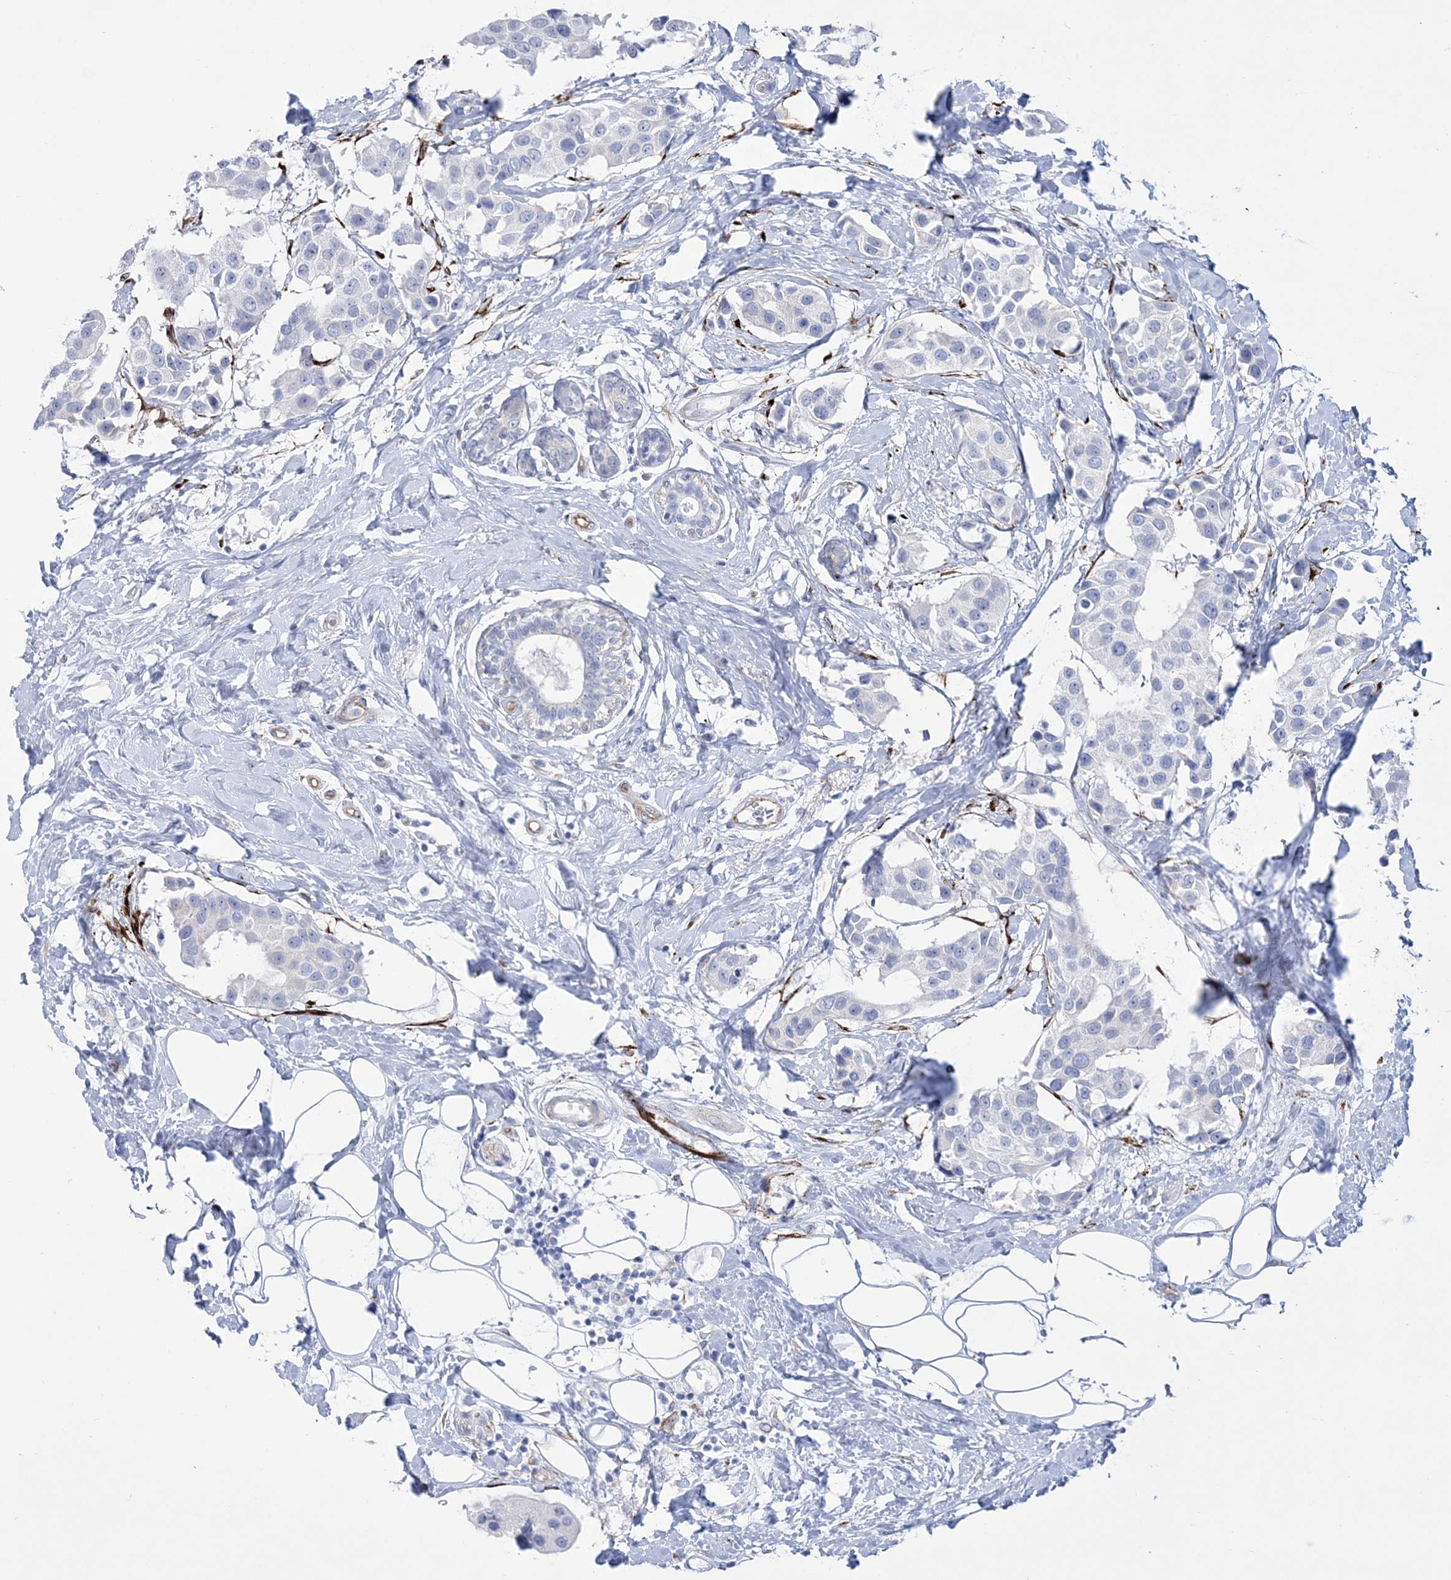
{"staining": {"intensity": "negative", "quantity": "none", "location": "none"}, "tissue": "breast cancer", "cell_type": "Tumor cells", "image_type": "cancer", "snomed": [{"axis": "morphology", "description": "Normal tissue, NOS"}, {"axis": "morphology", "description": "Duct carcinoma"}, {"axis": "topography", "description": "Breast"}], "caption": "Immunohistochemistry micrograph of invasive ductal carcinoma (breast) stained for a protein (brown), which shows no positivity in tumor cells.", "gene": "RAB11FIP5", "patient": {"sex": "female", "age": 39}}